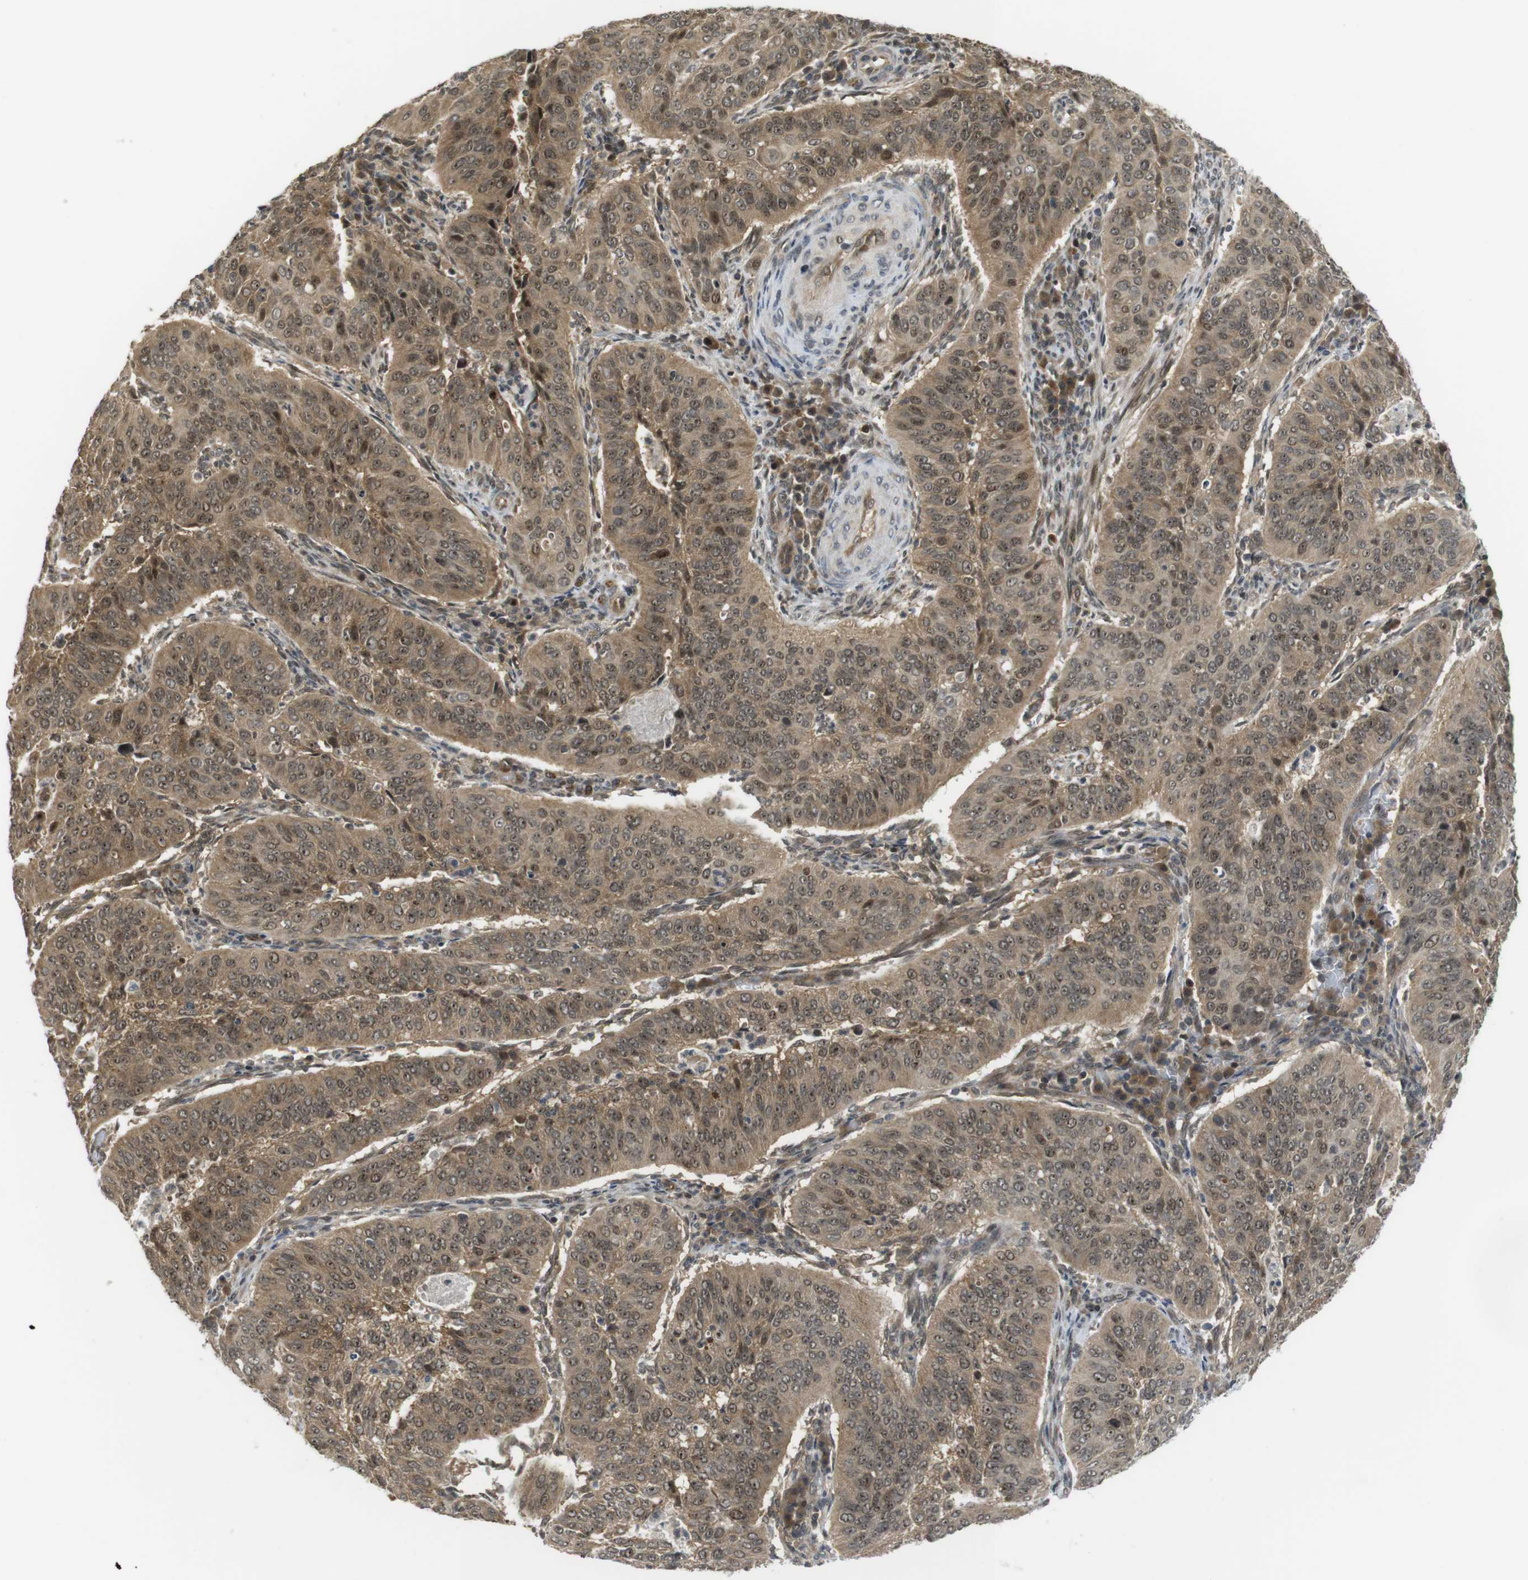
{"staining": {"intensity": "moderate", "quantity": ">75%", "location": "cytoplasmic/membranous,nuclear"}, "tissue": "cervical cancer", "cell_type": "Tumor cells", "image_type": "cancer", "snomed": [{"axis": "morphology", "description": "Normal tissue, NOS"}, {"axis": "morphology", "description": "Squamous cell carcinoma, NOS"}, {"axis": "topography", "description": "Cervix"}], "caption": "Cervical squamous cell carcinoma stained with DAB (3,3'-diaminobenzidine) immunohistochemistry (IHC) shows medium levels of moderate cytoplasmic/membranous and nuclear positivity in approximately >75% of tumor cells.", "gene": "CC2D1A", "patient": {"sex": "female", "age": 39}}